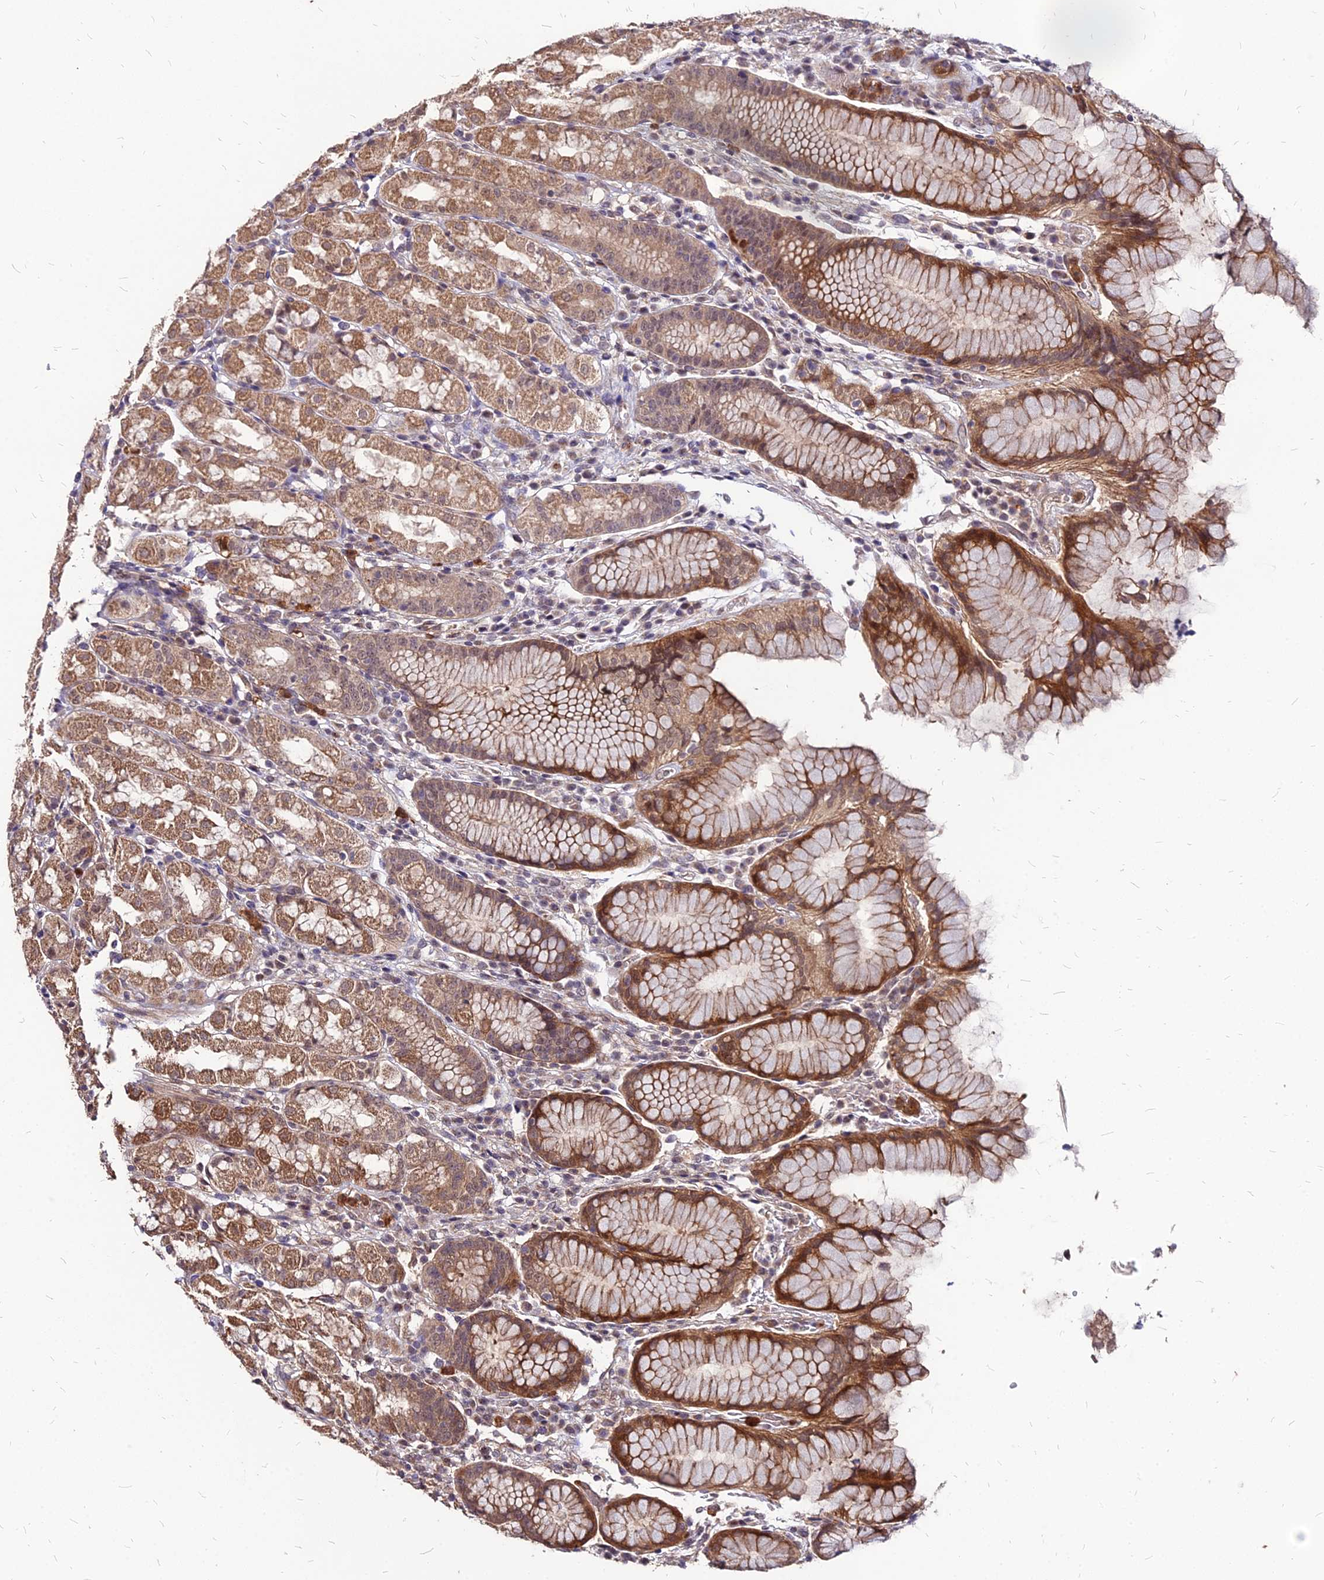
{"staining": {"intensity": "moderate", "quantity": ">75%", "location": "cytoplasmic/membranous"}, "tissue": "stomach", "cell_type": "Glandular cells", "image_type": "normal", "snomed": [{"axis": "morphology", "description": "Normal tissue, NOS"}, {"axis": "topography", "description": "Stomach, lower"}], "caption": "A medium amount of moderate cytoplasmic/membranous expression is present in about >75% of glandular cells in benign stomach. The staining is performed using DAB brown chromogen to label protein expression. The nuclei are counter-stained blue using hematoxylin.", "gene": "APBA3", "patient": {"sex": "female", "age": 56}}